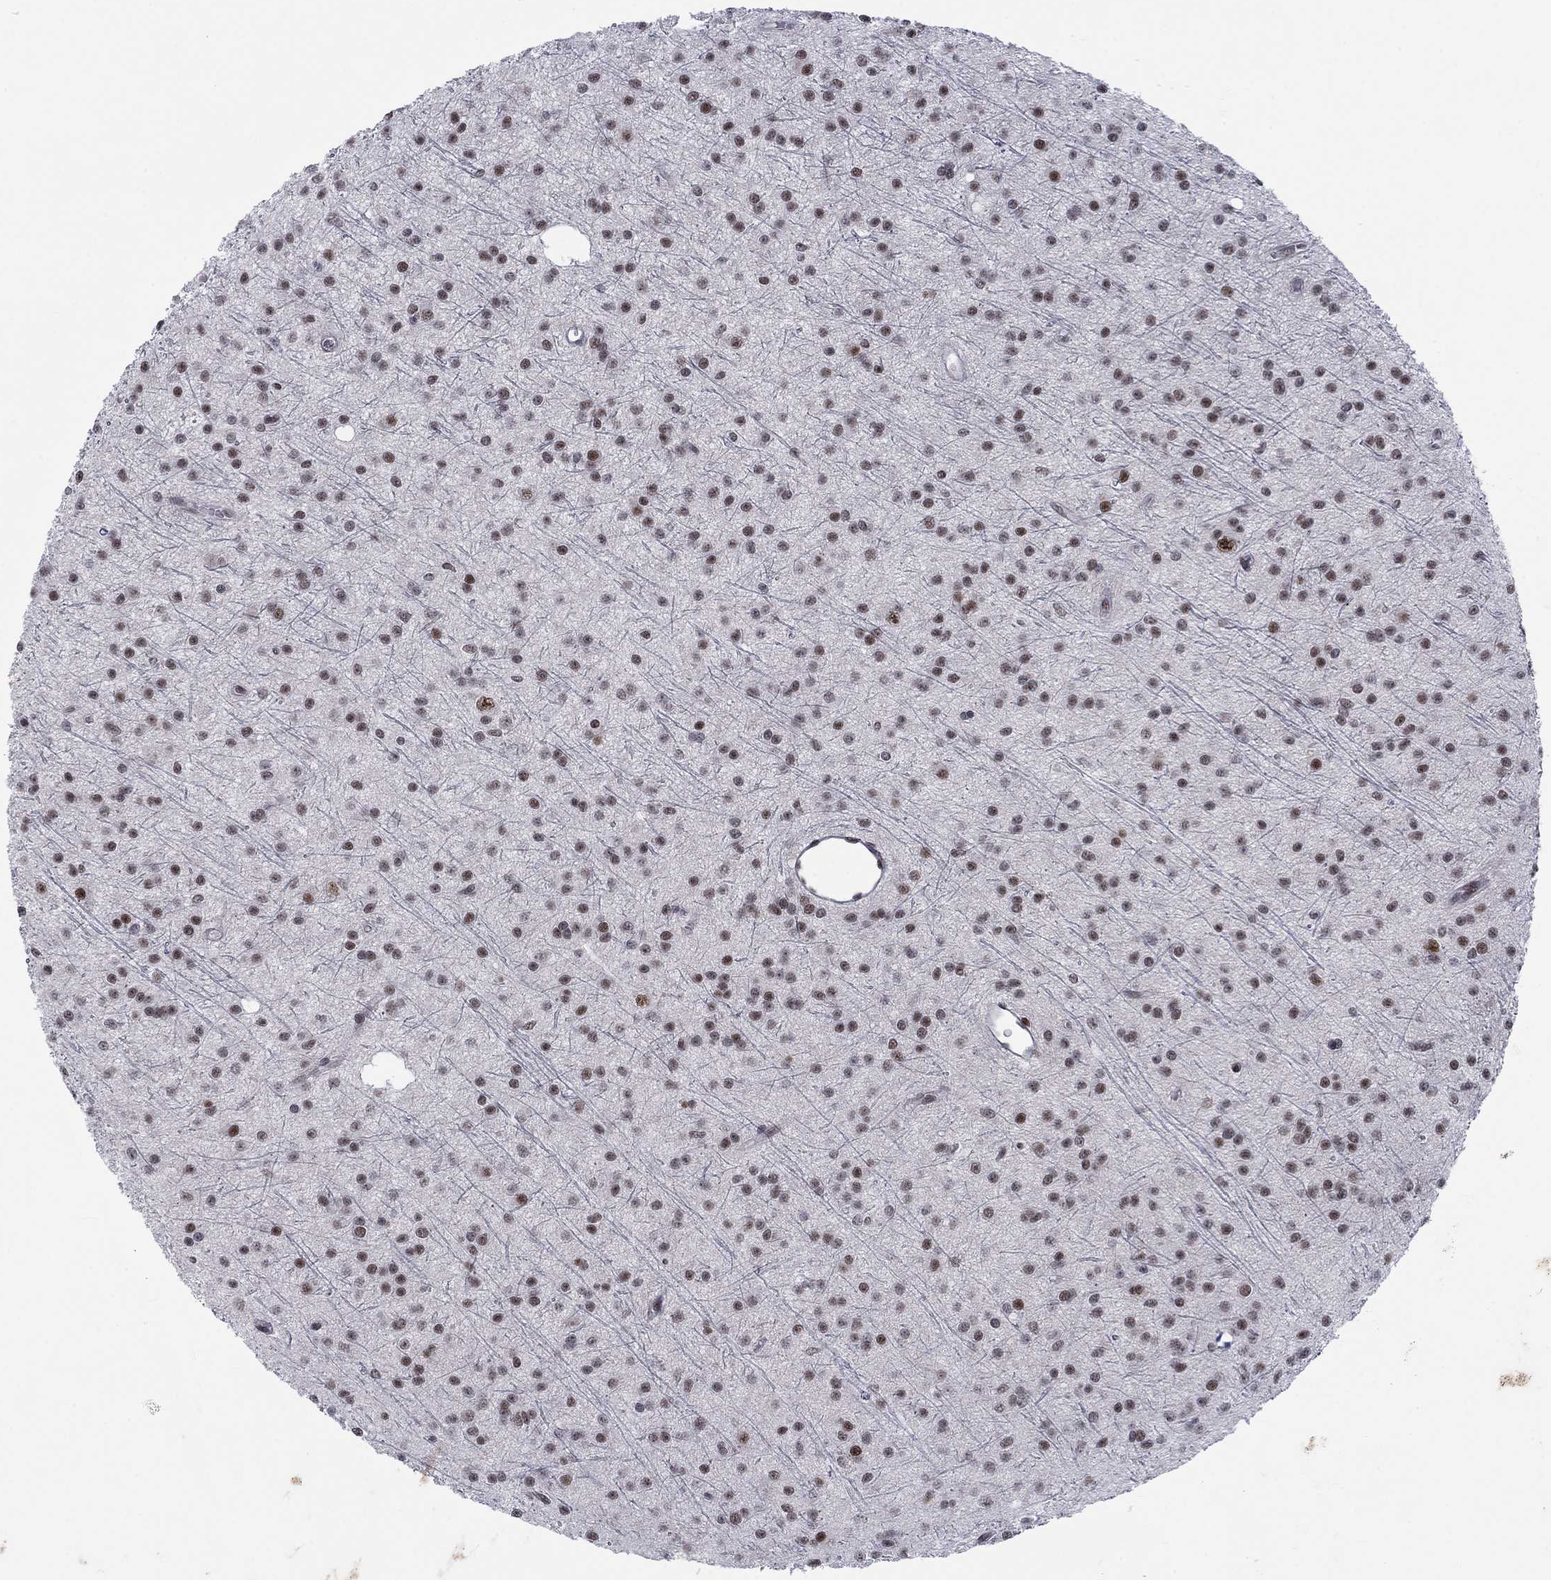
{"staining": {"intensity": "strong", "quantity": "<25%", "location": "nuclear"}, "tissue": "glioma", "cell_type": "Tumor cells", "image_type": "cancer", "snomed": [{"axis": "morphology", "description": "Glioma, malignant, Low grade"}, {"axis": "topography", "description": "Brain"}], "caption": "The immunohistochemical stain highlights strong nuclear positivity in tumor cells of glioma tissue. (DAB (3,3'-diaminobenzidine) = brown stain, brightfield microscopy at high magnification).", "gene": "FYTTD1", "patient": {"sex": "male", "age": 27}}